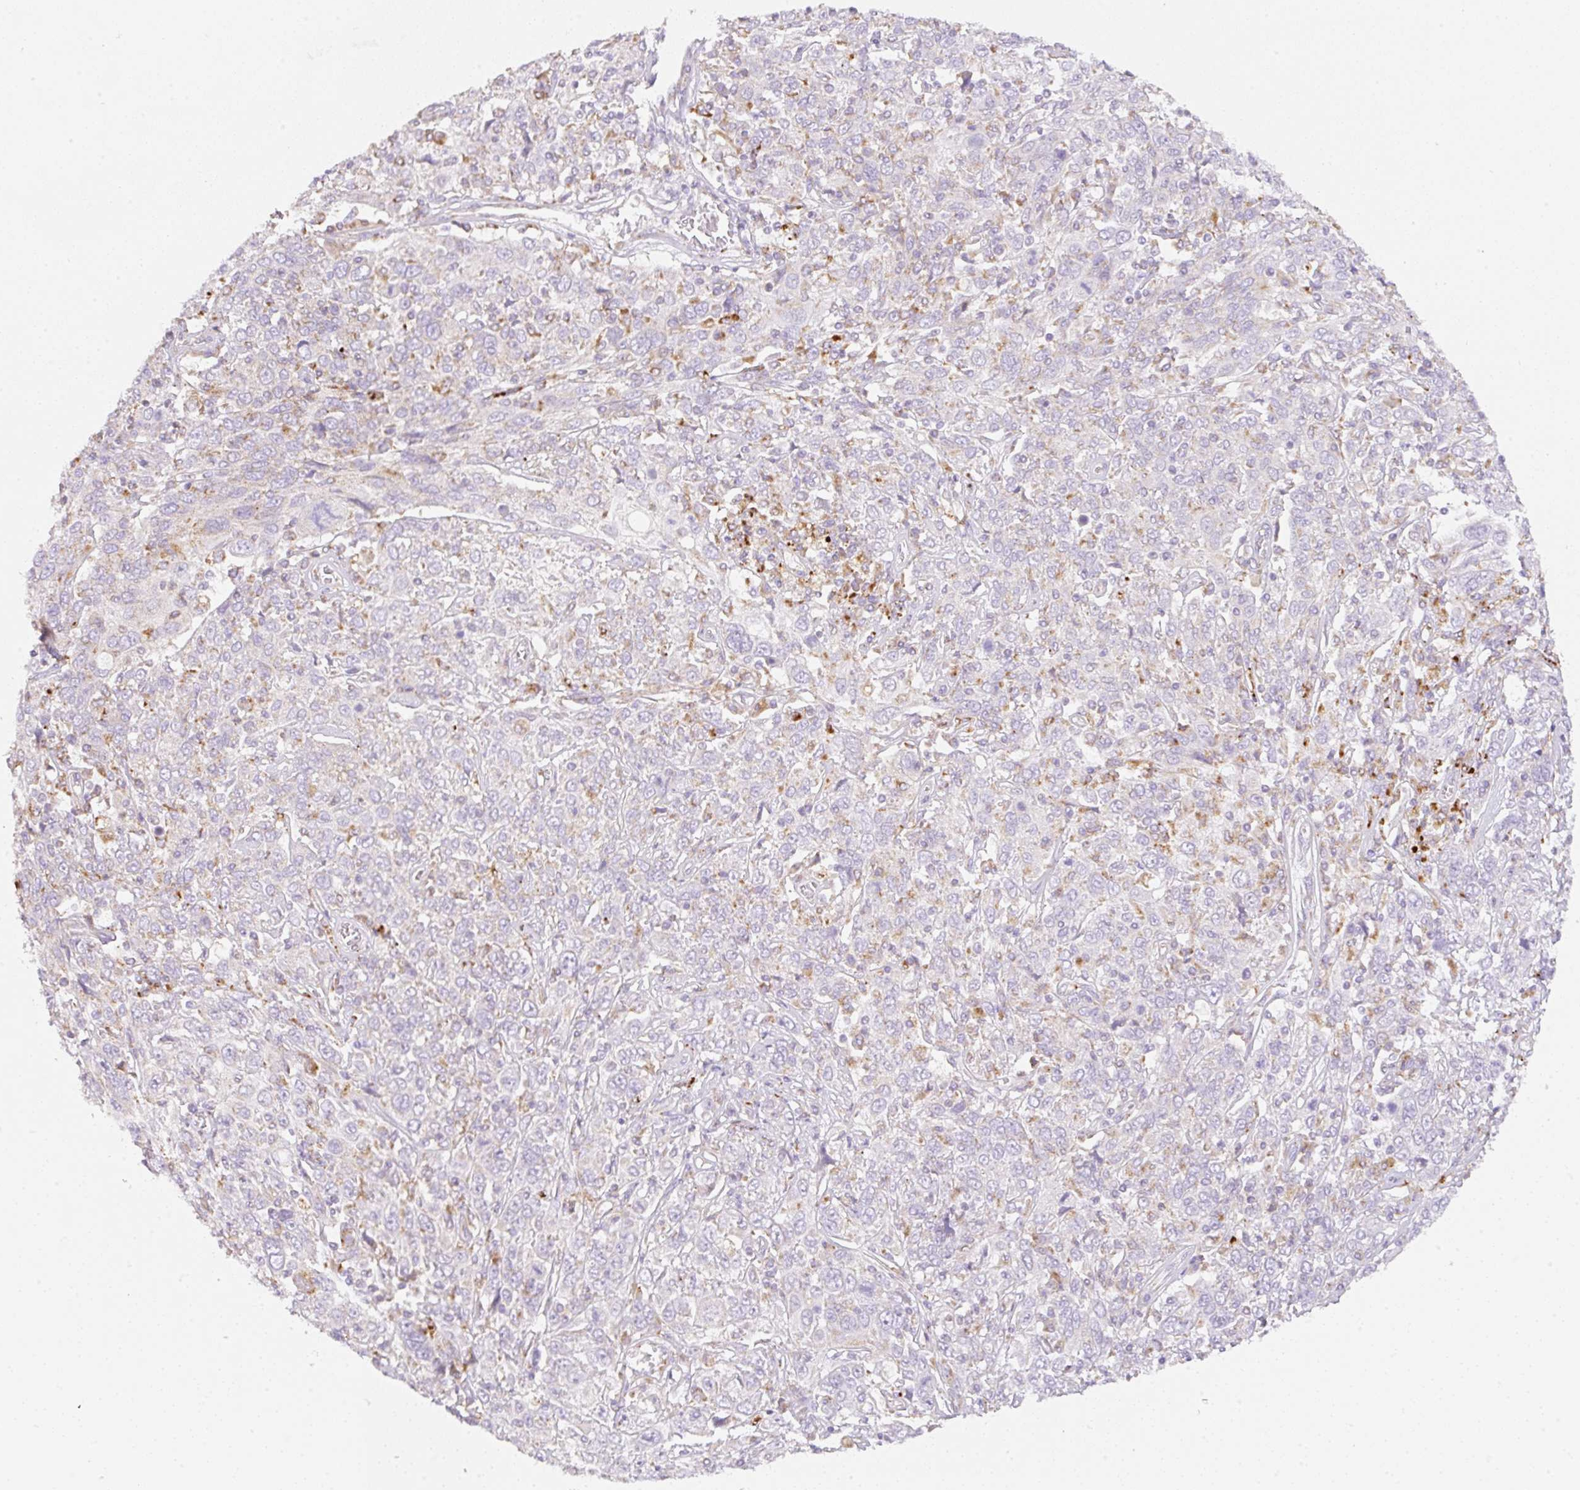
{"staining": {"intensity": "negative", "quantity": "none", "location": "none"}, "tissue": "cervical cancer", "cell_type": "Tumor cells", "image_type": "cancer", "snomed": [{"axis": "morphology", "description": "Squamous cell carcinoma, NOS"}, {"axis": "topography", "description": "Cervix"}], "caption": "Tumor cells are negative for protein expression in human cervical squamous cell carcinoma.", "gene": "CLEC3A", "patient": {"sex": "female", "age": 46}}